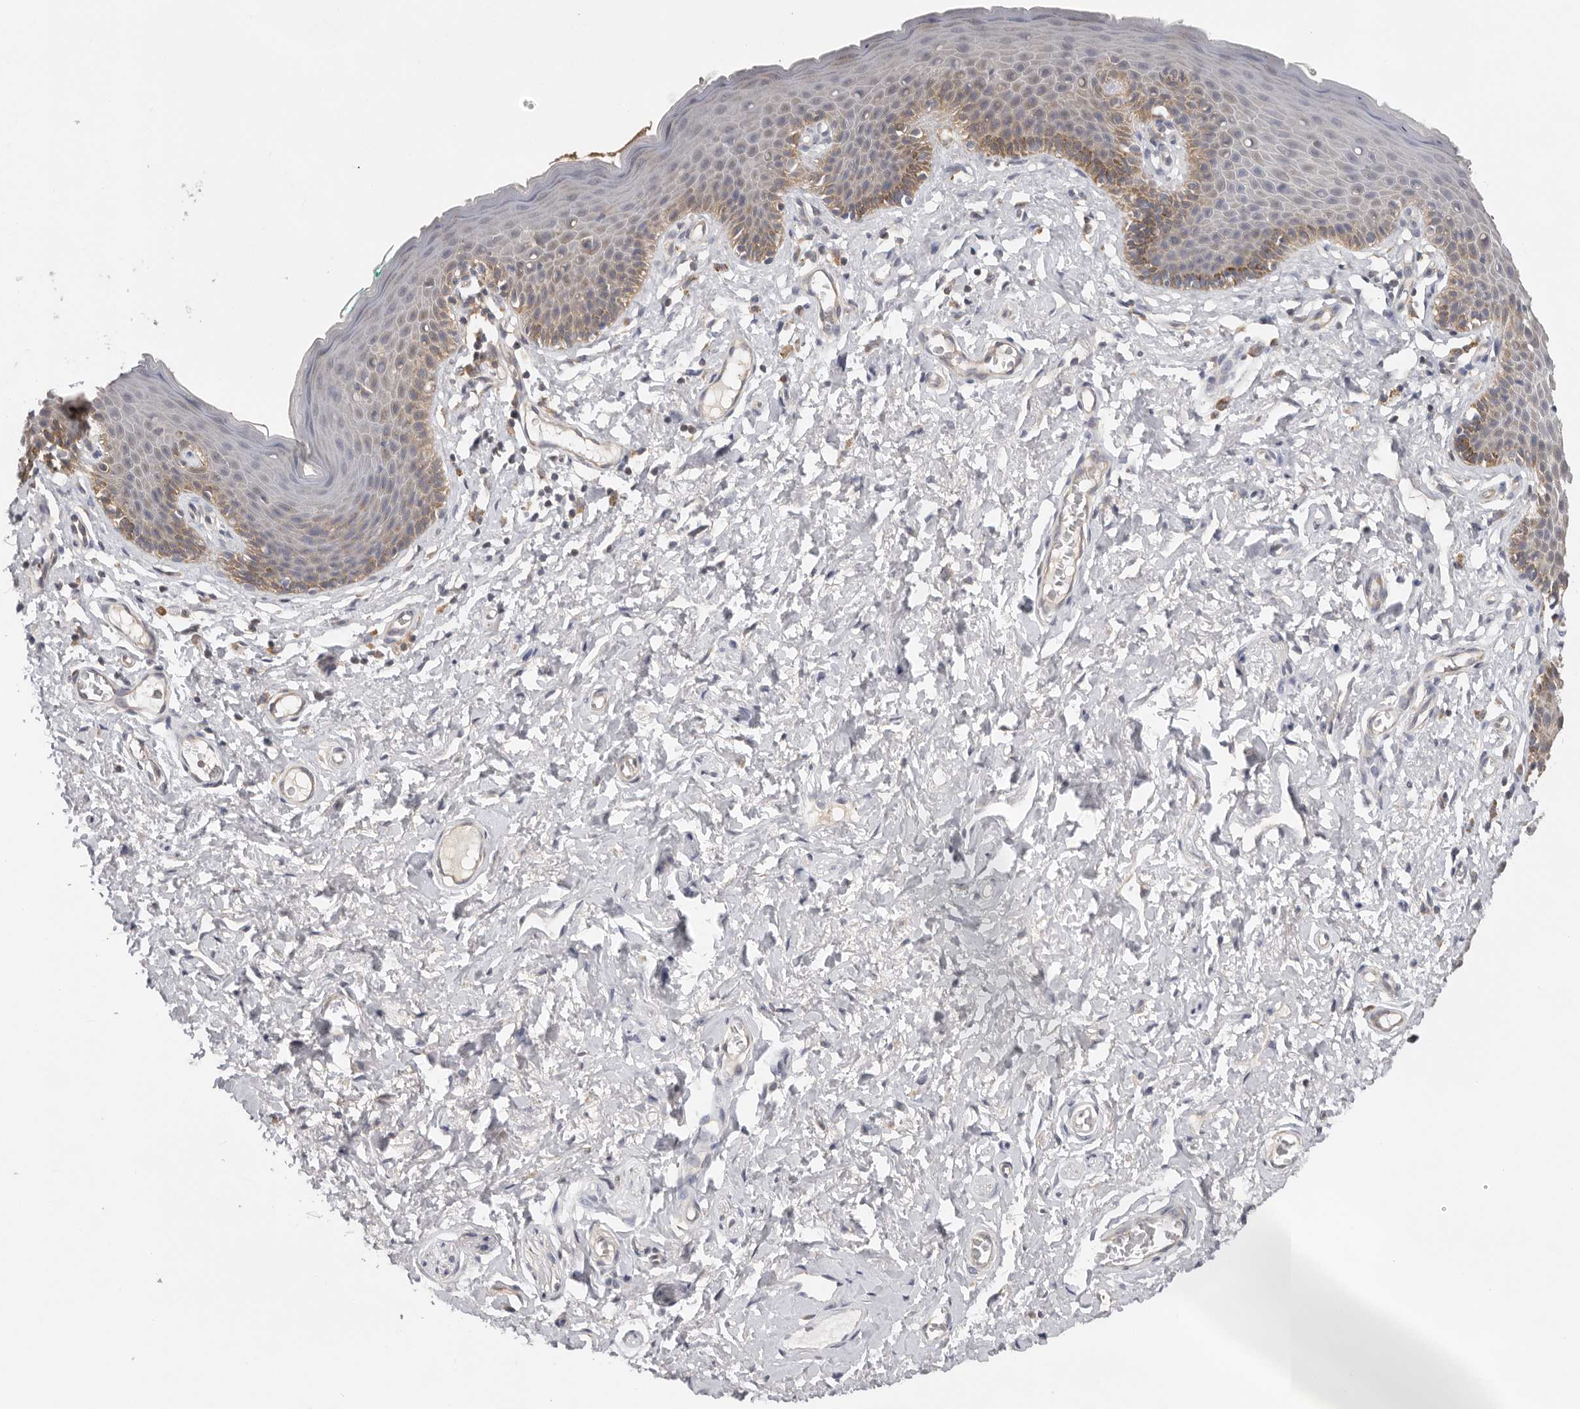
{"staining": {"intensity": "moderate", "quantity": "25%-75%", "location": "cytoplasmic/membranous"}, "tissue": "skin", "cell_type": "Epidermal cells", "image_type": "normal", "snomed": [{"axis": "morphology", "description": "Normal tissue, NOS"}, {"axis": "topography", "description": "Vulva"}], "caption": "DAB immunohistochemical staining of normal skin displays moderate cytoplasmic/membranous protein expression in about 25%-75% of epidermal cells. (DAB IHC, brown staining for protein, blue staining for nuclei).", "gene": "PPP1R42", "patient": {"sex": "female", "age": 66}}